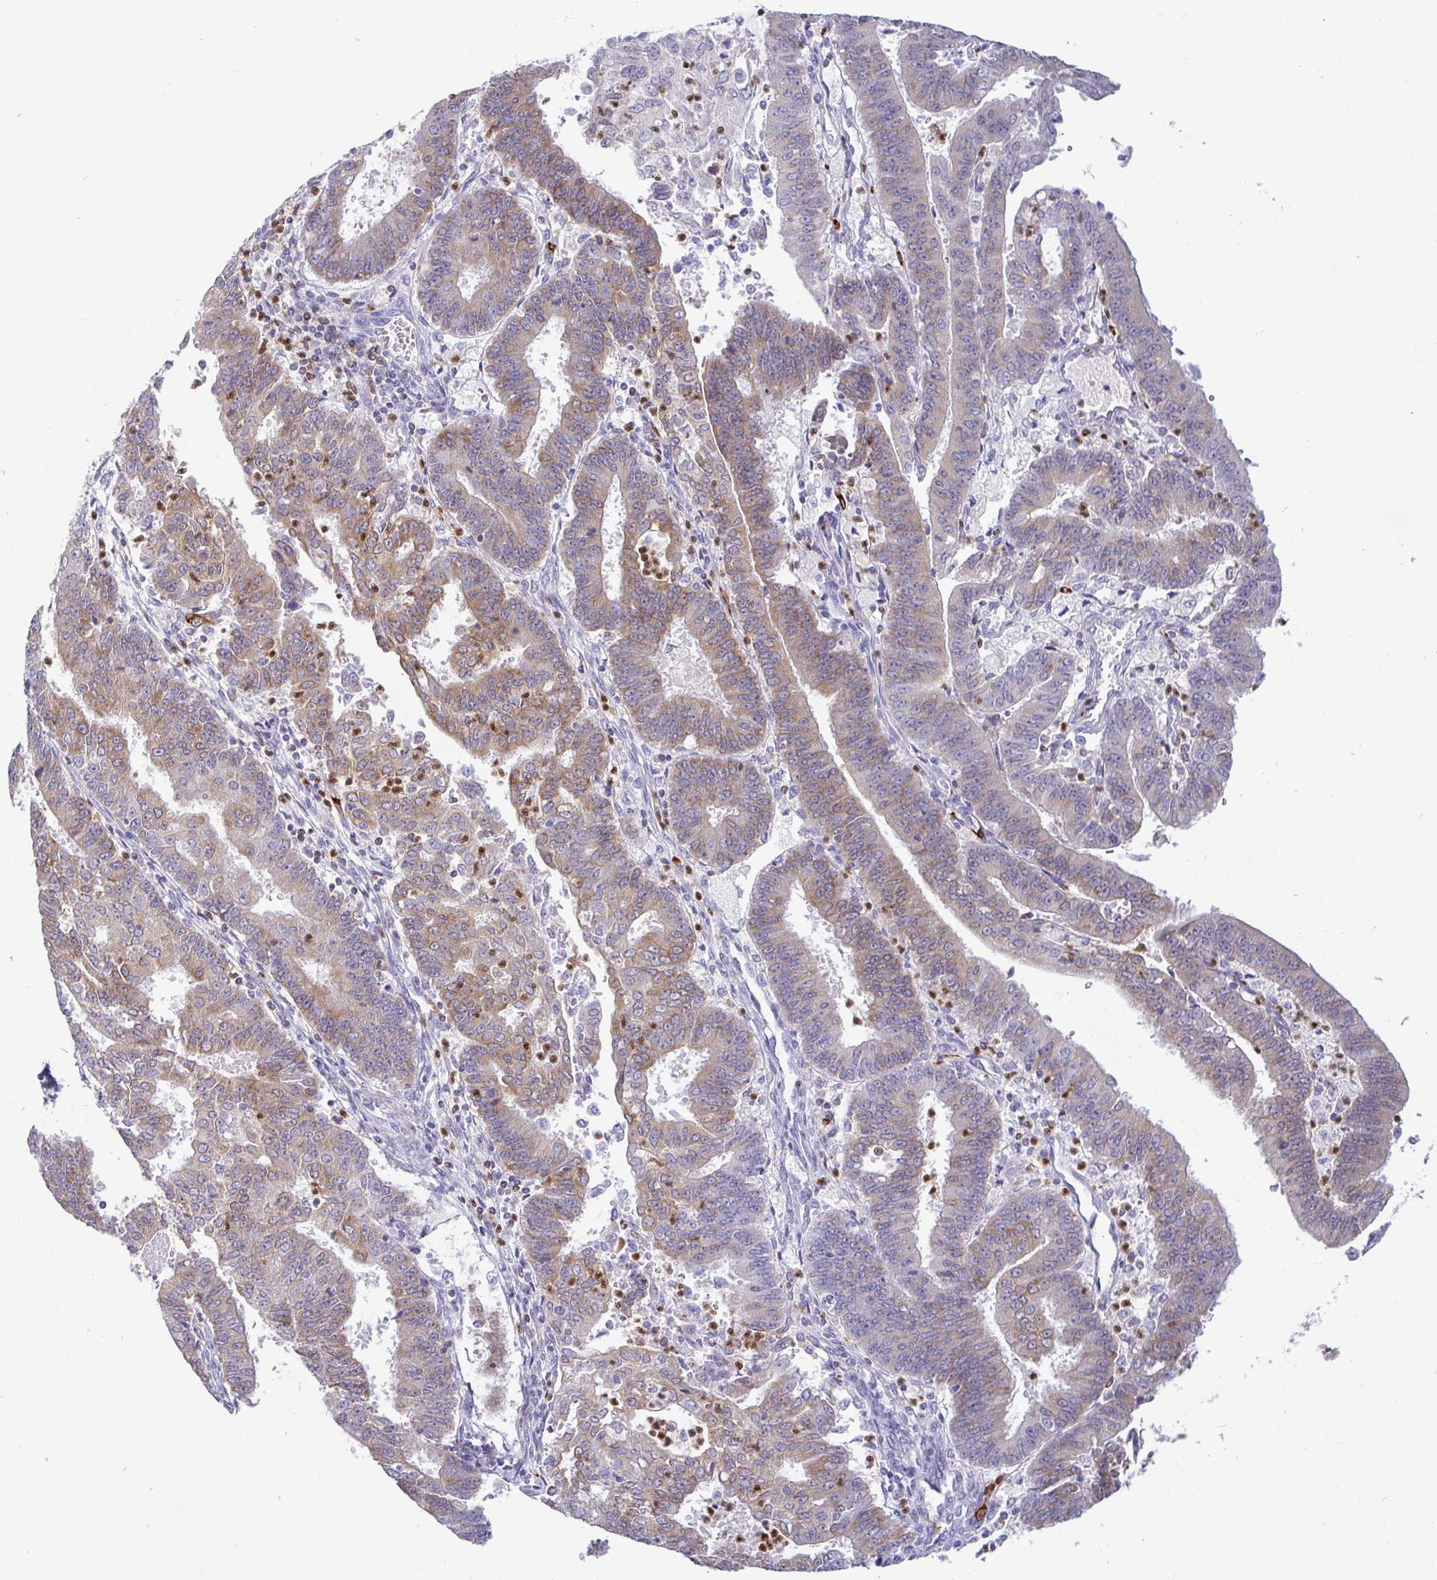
{"staining": {"intensity": "weak", "quantity": "25%-75%", "location": "cytoplasmic/membranous"}, "tissue": "endometrial cancer", "cell_type": "Tumor cells", "image_type": "cancer", "snomed": [{"axis": "morphology", "description": "Adenocarcinoma, NOS"}, {"axis": "topography", "description": "Endometrium"}], "caption": "Tumor cells exhibit low levels of weak cytoplasmic/membranous positivity in about 25%-75% of cells in endometrial adenocarcinoma.", "gene": "TP53I11", "patient": {"sex": "female", "age": 73}}